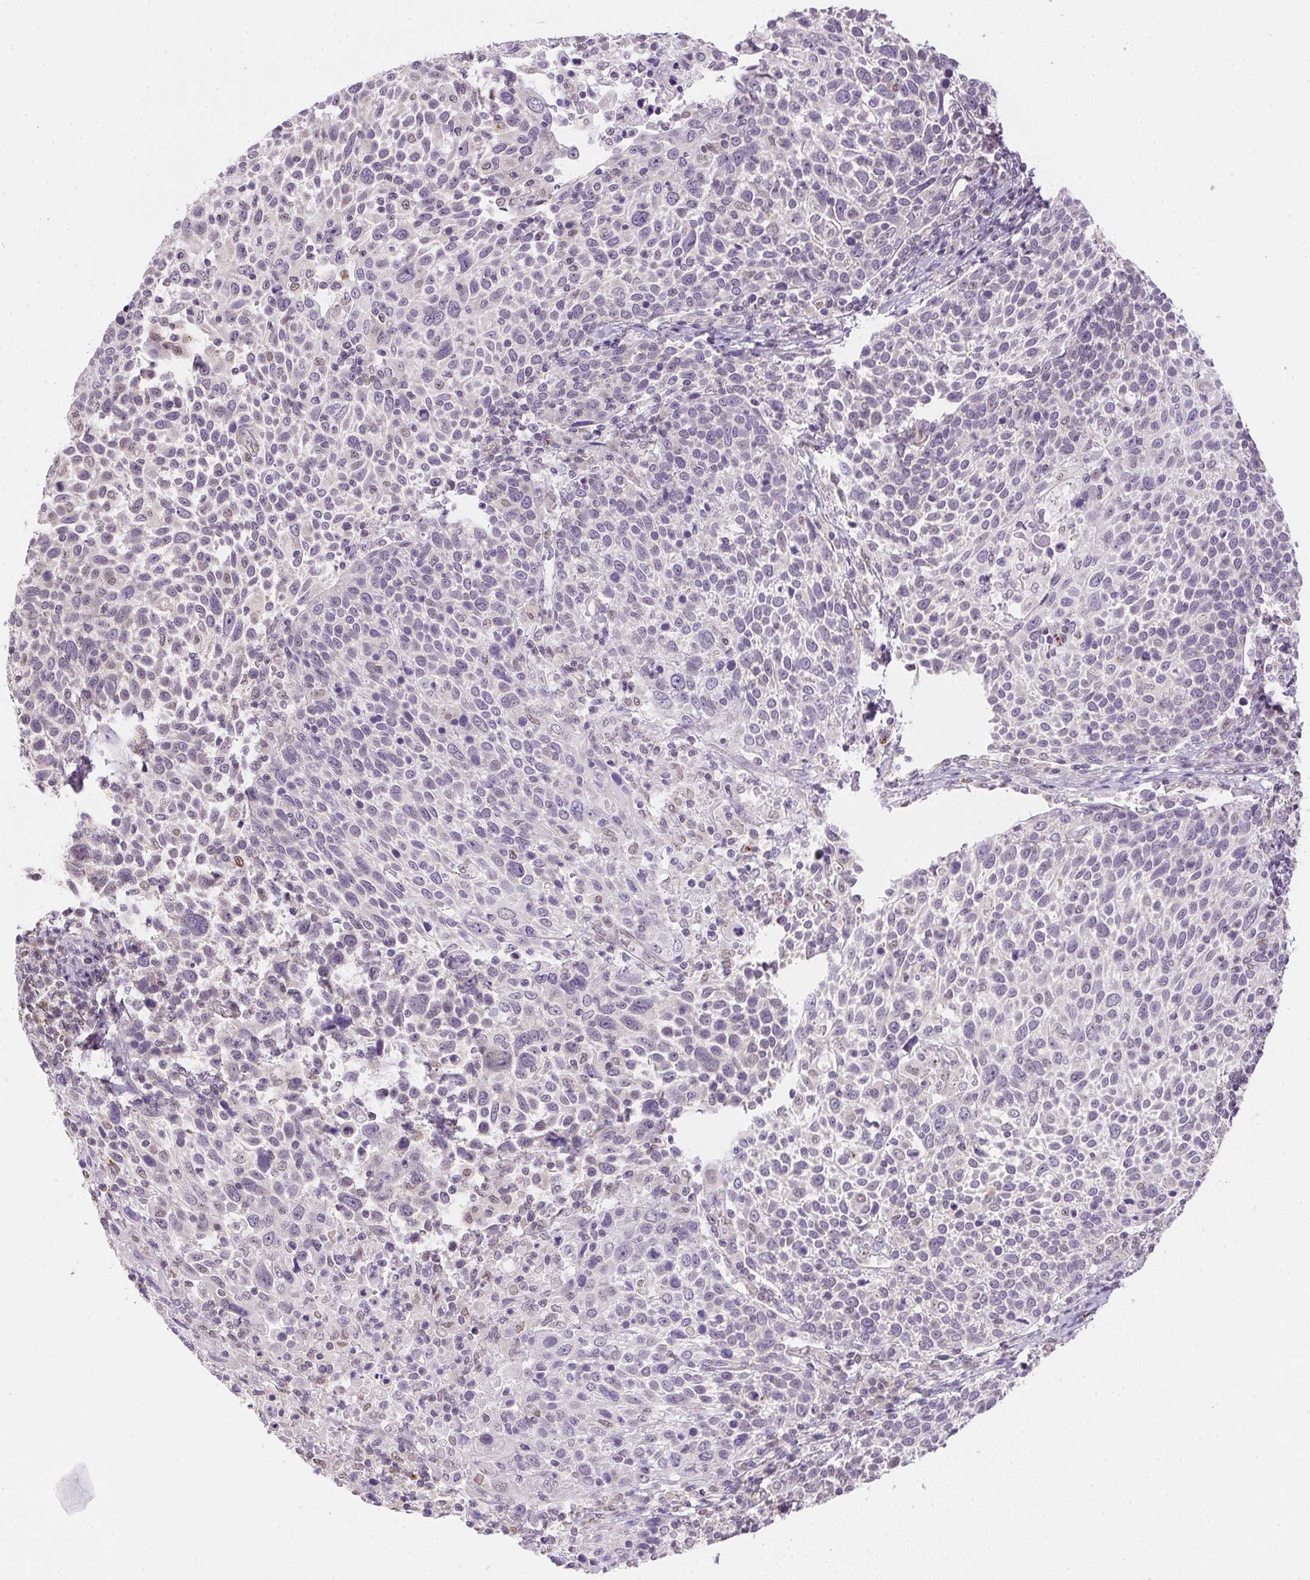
{"staining": {"intensity": "negative", "quantity": "none", "location": "none"}, "tissue": "cervical cancer", "cell_type": "Tumor cells", "image_type": "cancer", "snomed": [{"axis": "morphology", "description": "Squamous cell carcinoma, NOS"}, {"axis": "topography", "description": "Cervix"}], "caption": "The photomicrograph shows no significant staining in tumor cells of cervical squamous cell carcinoma.", "gene": "METTL13", "patient": {"sex": "female", "age": 61}}